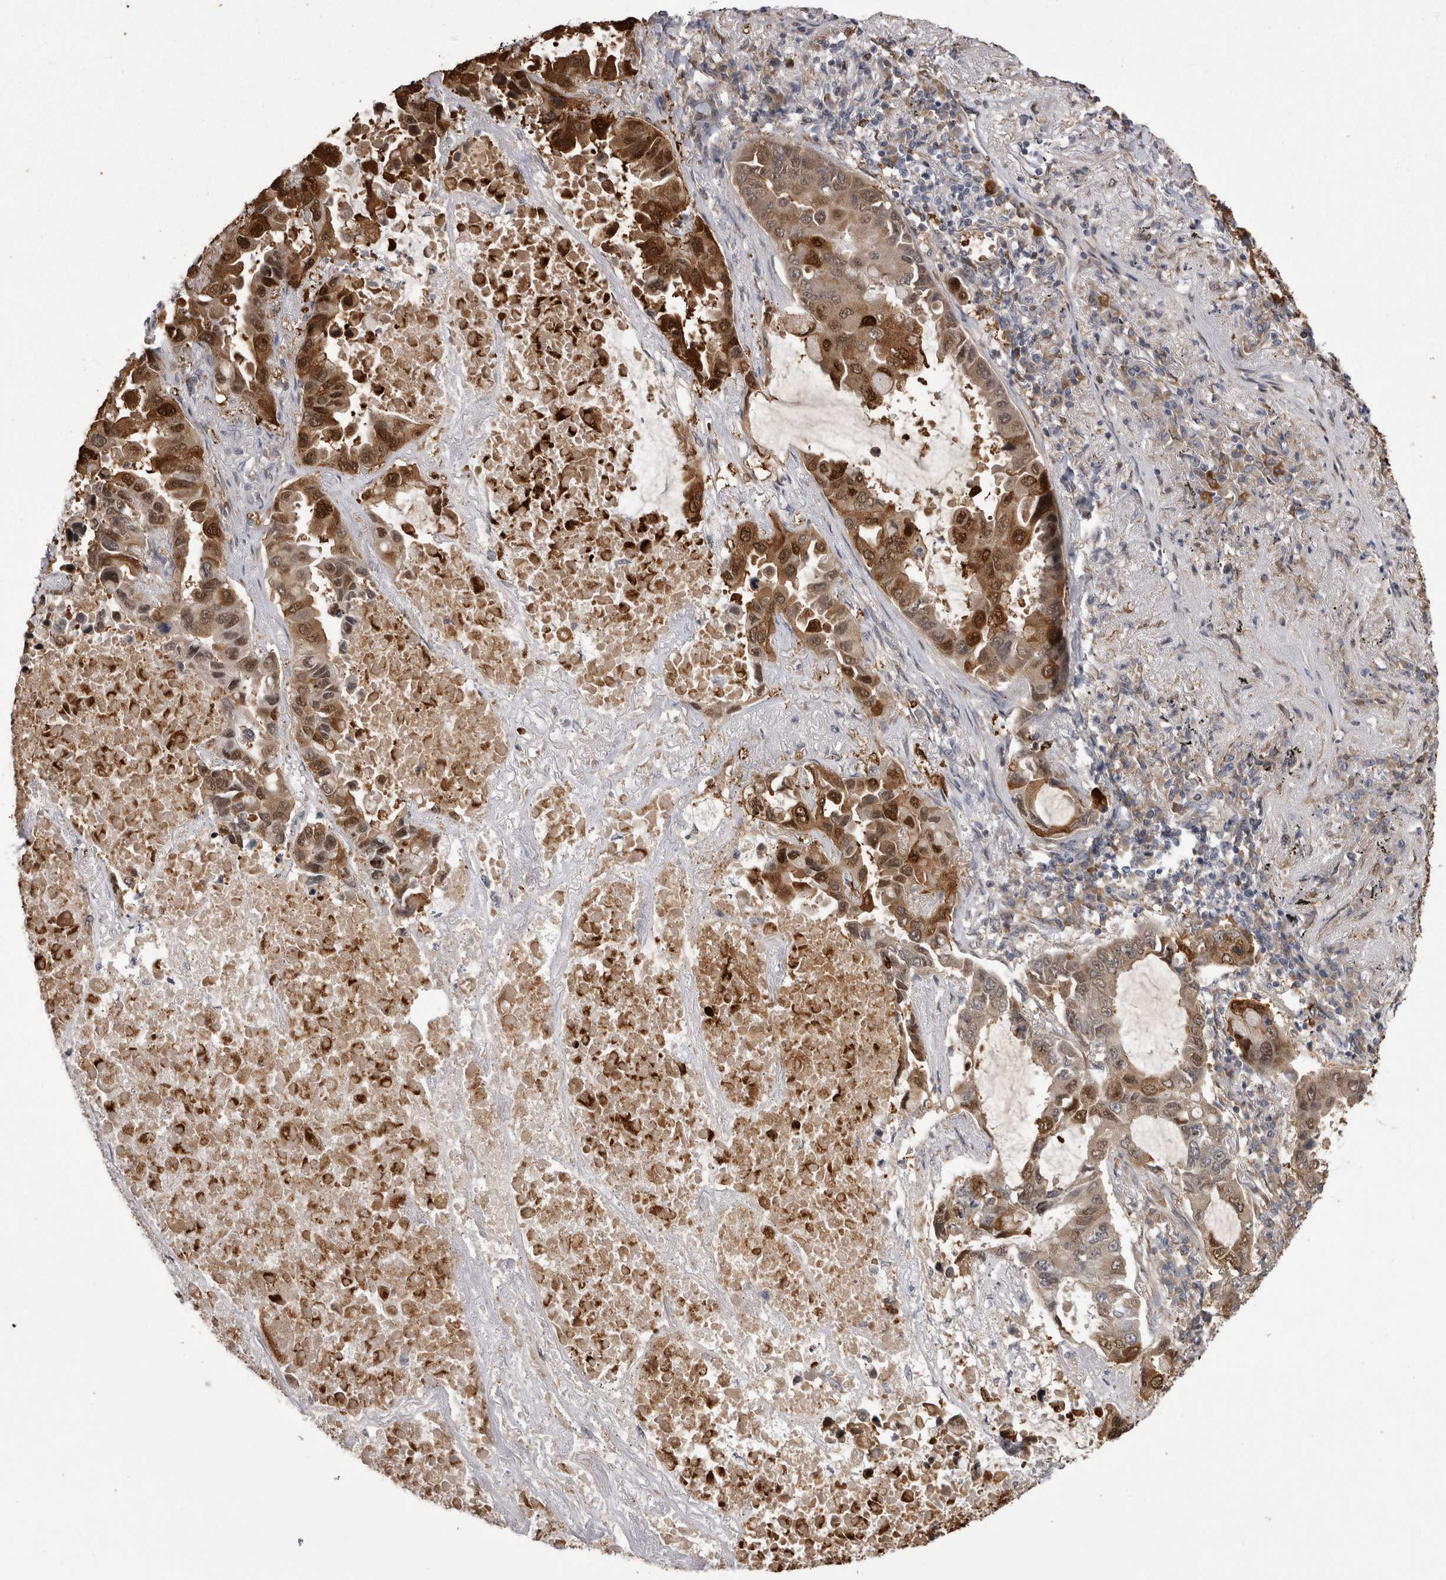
{"staining": {"intensity": "strong", "quantity": "25%-75%", "location": "cytoplasmic/membranous,nuclear"}, "tissue": "lung cancer", "cell_type": "Tumor cells", "image_type": "cancer", "snomed": [{"axis": "morphology", "description": "Adenocarcinoma, NOS"}, {"axis": "topography", "description": "Lung"}], "caption": "Immunohistochemical staining of human adenocarcinoma (lung) exhibits high levels of strong cytoplasmic/membranous and nuclear protein positivity in approximately 25%-75% of tumor cells.", "gene": "CHIC2", "patient": {"sex": "male", "age": 64}}